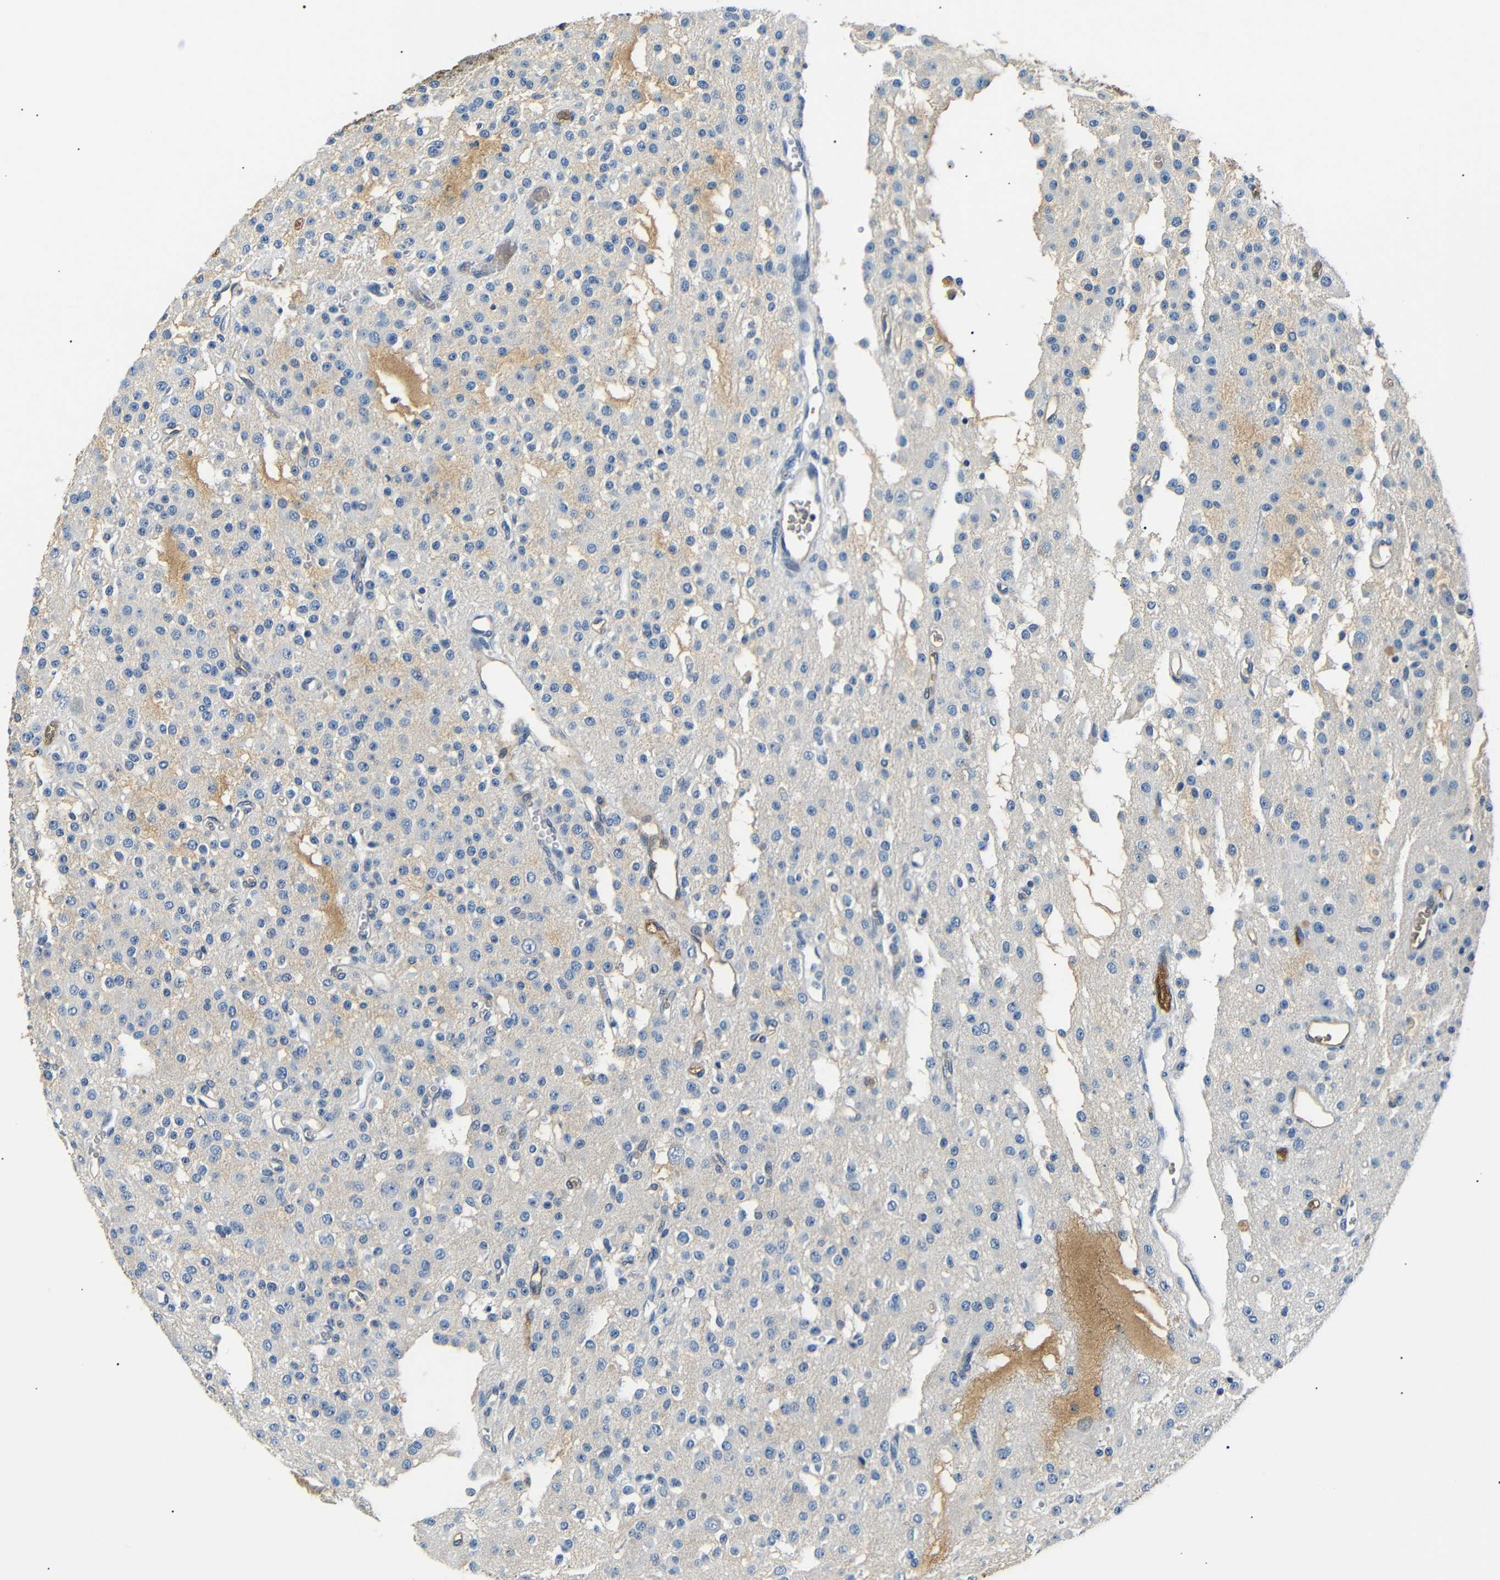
{"staining": {"intensity": "weak", "quantity": "<25%", "location": "cytoplasmic/membranous"}, "tissue": "glioma", "cell_type": "Tumor cells", "image_type": "cancer", "snomed": [{"axis": "morphology", "description": "Glioma, malignant, Low grade"}, {"axis": "topography", "description": "Brain"}], "caption": "Tumor cells are negative for protein expression in human malignant low-grade glioma. (DAB immunohistochemistry (IHC) with hematoxylin counter stain).", "gene": "LHCGR", "patient": {"sex": "male", "age": 38}}